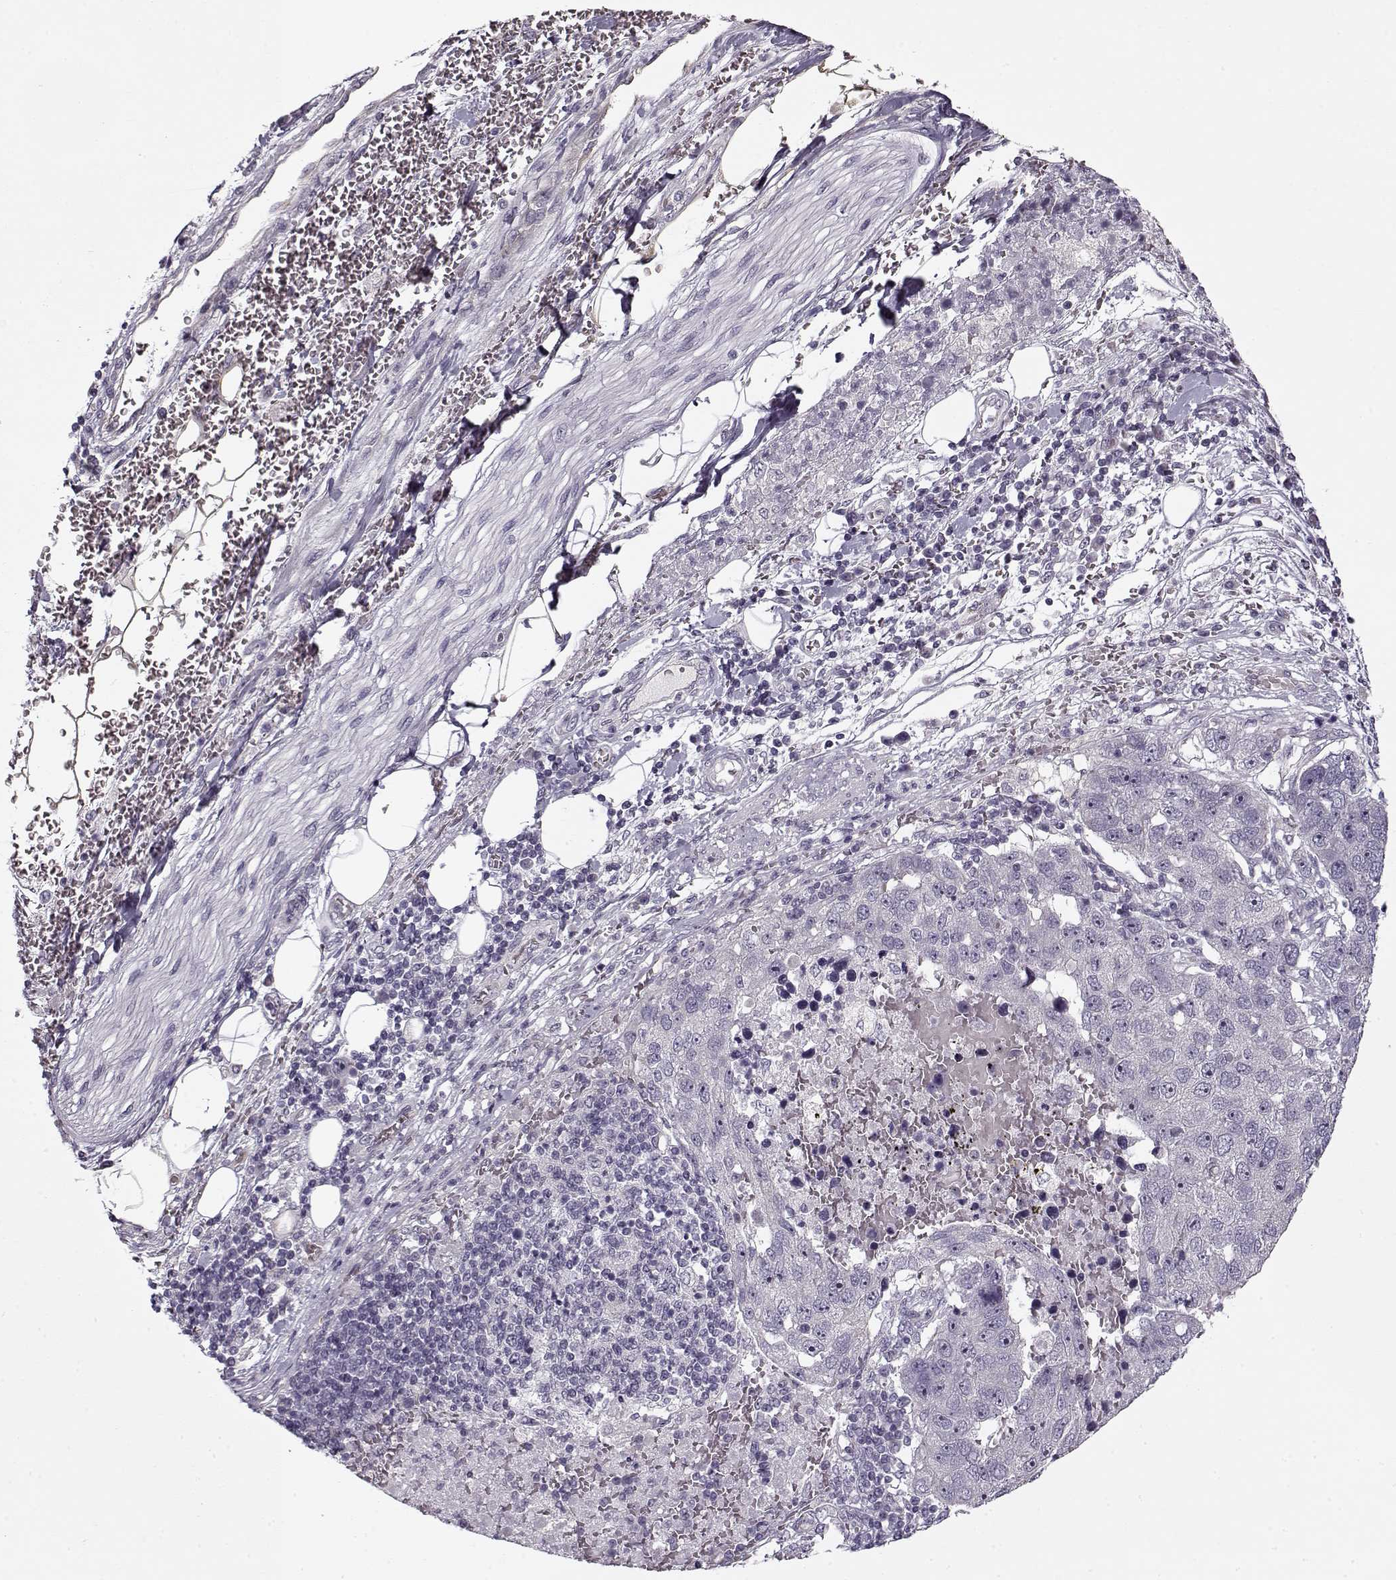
{"staining": {"intensity": "negative", "quantity": "none", "location": "none"}, "tissue": "pancreatic cancer", "cell_type": "Tumor cells", "image_type": "cancer", "snomed": [{"axis": "morphology", "description": "Adenocarcinoma, NOS"}, {"axis": "topography", "description": "Pancreas"}], "caption": "Immunohistochemistry (IHC) of adenocarcinoma (pancreatic) shows no staining in tumor cells.", "gene": "PNMT", "patient": {"sex": "female", "age": 61}}